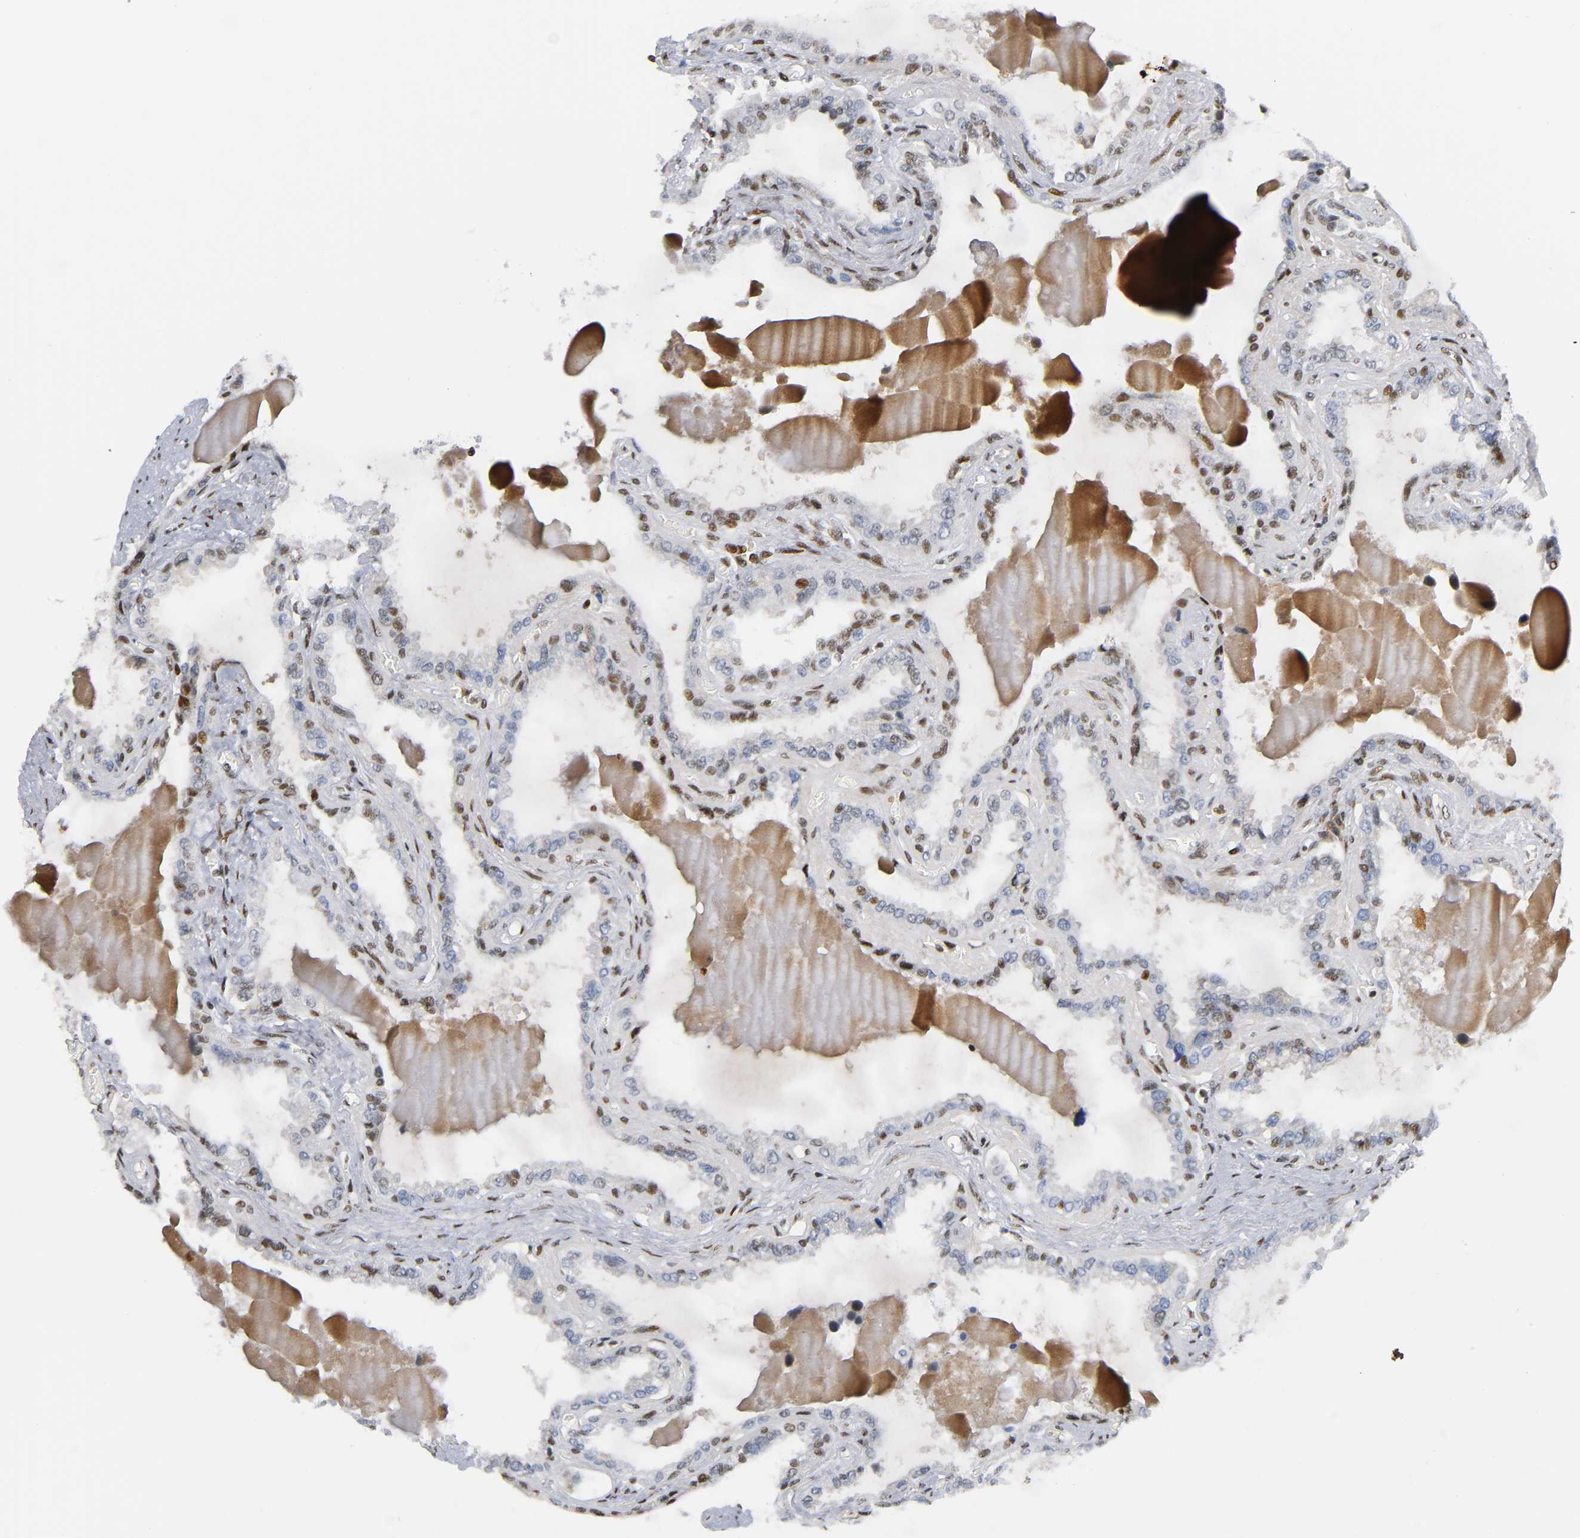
{"staining": {"intensity": "moderate", "quantity": "25%-75%", "location": "nuclear"}, "tissue": "seminal vesicle", "cell_type": "Glandular cells", "image_type": "normal", "snomed": [{"axis": "morphology", "description": "Normal tissue, NOS"}, {"axis": "morphology", "description": "Inflammation, NOS"}, {"axis": "topography", "description": "Urinary bladder"}, {"axis": "topography", "description": "Prostate"}, {"axis": "topography", "description": "Seminal veicle"}], "caption": "Seminal vesicle stained with a brown dye reveals moderate nuclear positive staining in about 25%-75% of glandular cells.", "gene": "CREBBP", "patient": {"sex": "male", "age": 82}}